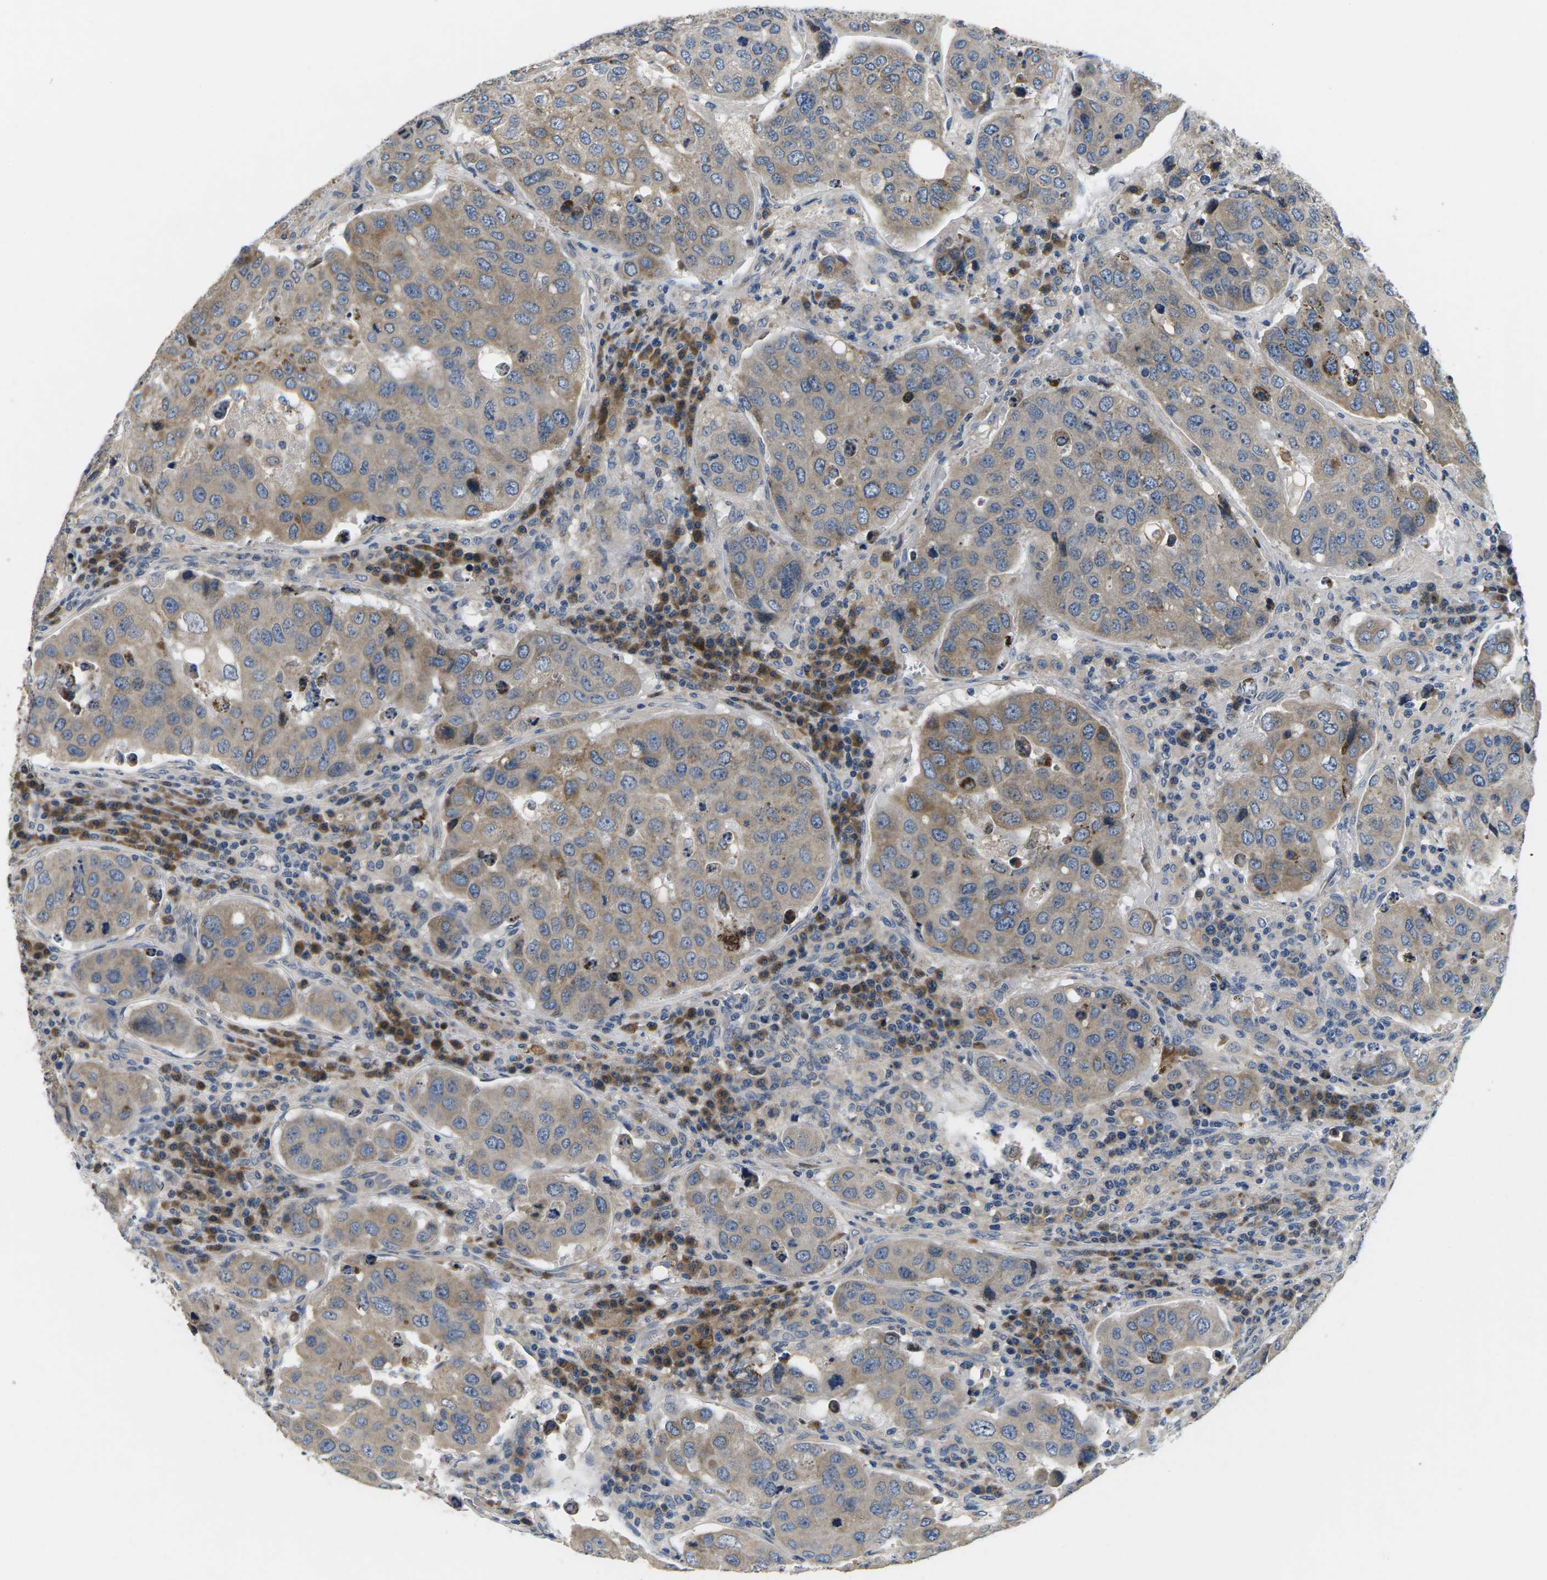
{"staining": {"intensity": "weak", "quantity": "25%-75%", "location": "cytoplasmic/membranous"}, "tissue": "urothelial cancer", "cell_type": "Tumor cells", "image_type": "cancer", "snomed": [{"axis": "morphology", "description": "Urothelial carcinoma, High grade"}, {"axis": "topography", "description": "Lymph node"}, {"axis": "topography", "description": "Urinary bladder"}], "caption": "Protein staining by IHC reveals weak cytoplasmic/membranous staining in about 25%-75% of tumor cells in urothelial cancer. (DAB (3,3'-diaminobenzidine) = brown stain, brightfield microscopy at high magnification).", "gene": "ERGIC3", "patient": {"sex": "male", "age": 51}}